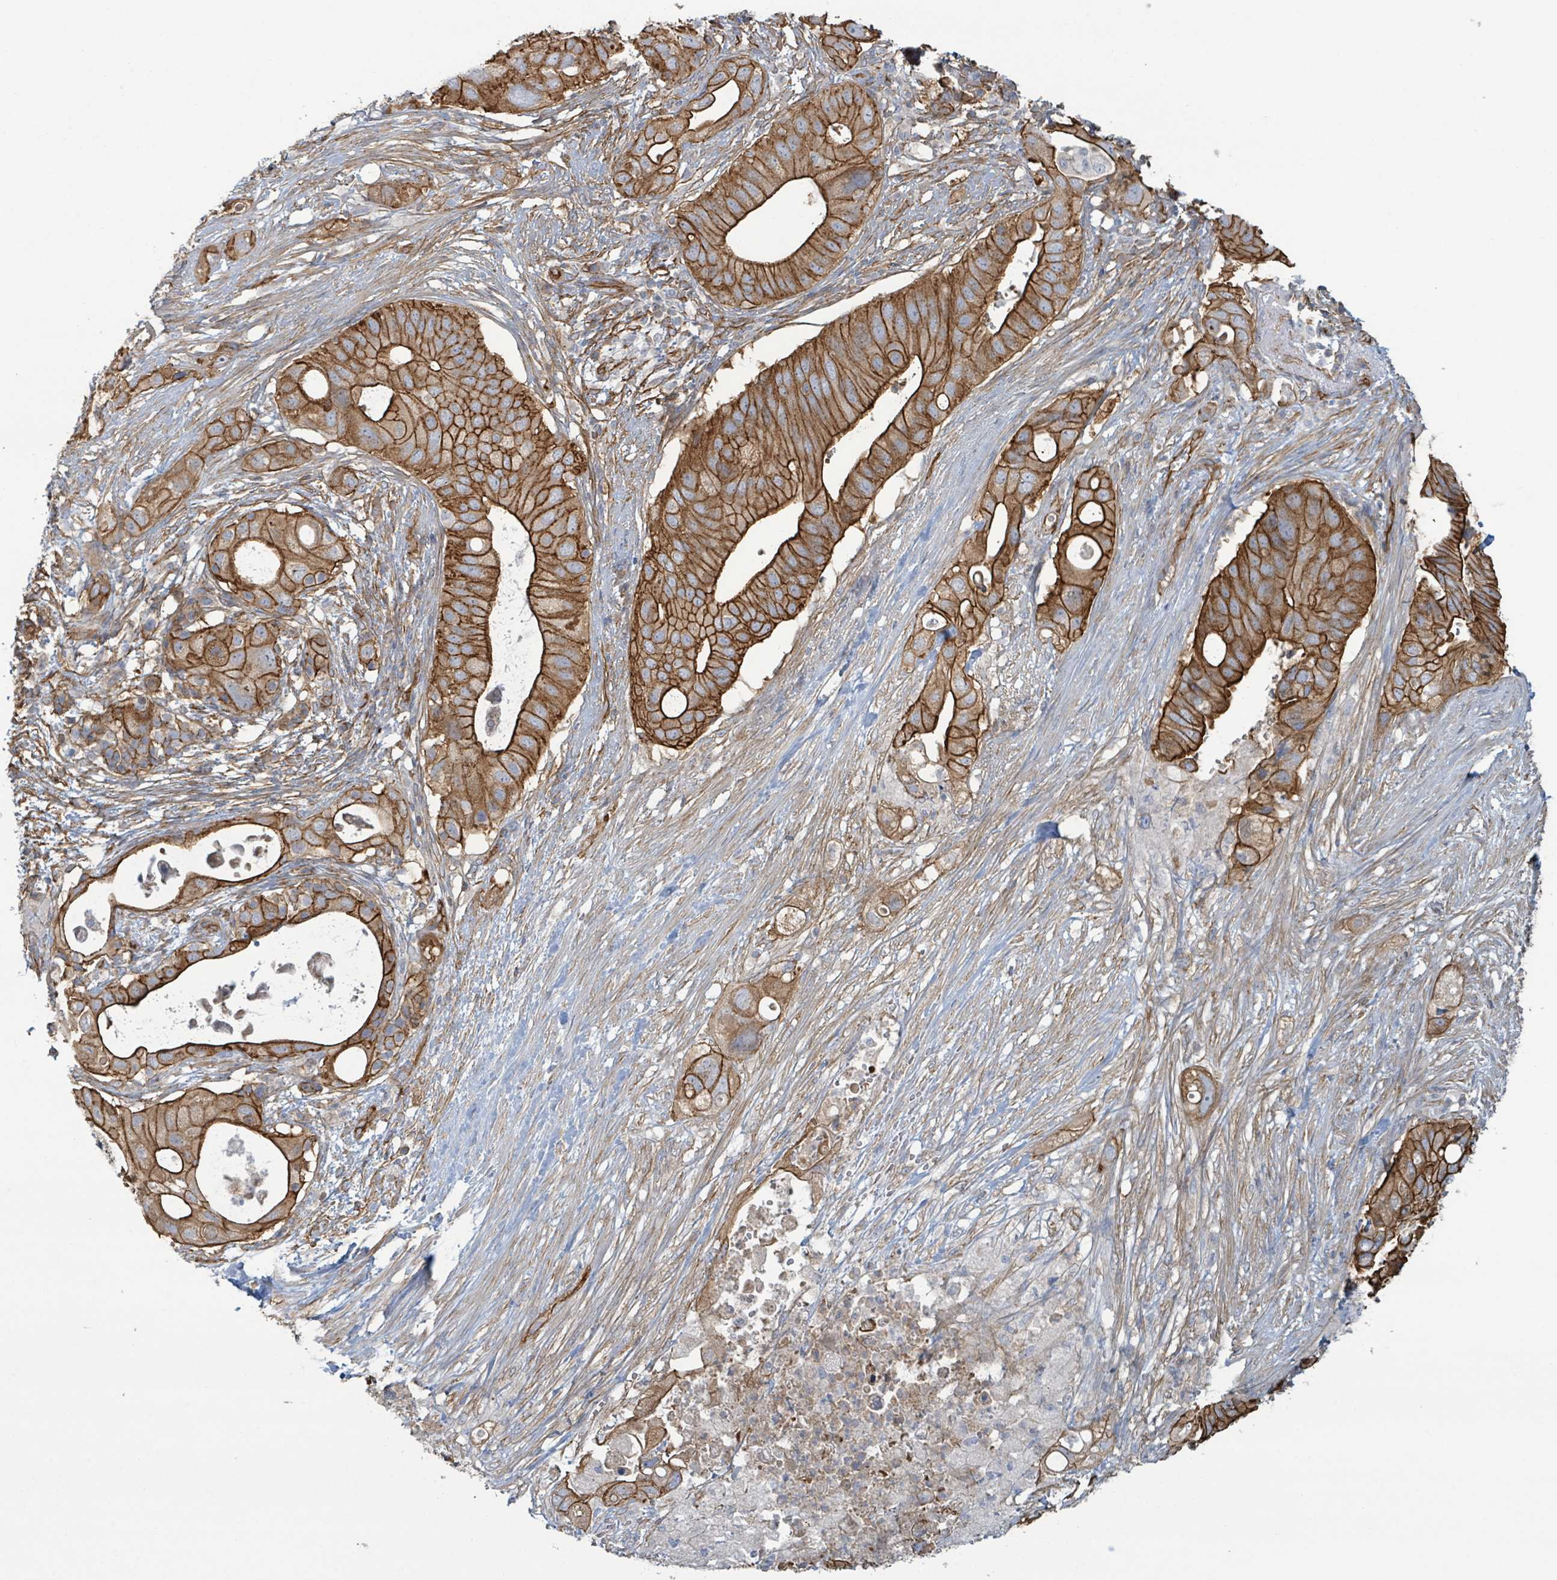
{"staining": {"intensity": "strong", "quantity": ">75%", "location": "cytoplasmic/membranous"}, "tissue": "pancreatic cancer", "cell_type": "Tumor cells", "image_type": "cancer", "snomed": [{"axis": "morphology", "description": "Adenocarcinoma, NOS"}, {"axis": "topography", "description": "Pancreas"}], "caption": "Immunohistochemistry (IHC) image of neoplastic tissue: adenocarcinoma (pancreatic) stained using immunohistochemistry (IHC) displays high levels of strong protein expression localized specifically in the cytoplasmic/membranous of tumor cells, appearing as a cytoplasmic/membranous brown color.", "gene": "LDOC1", "patient": {"sex": "female", "age": 72}}